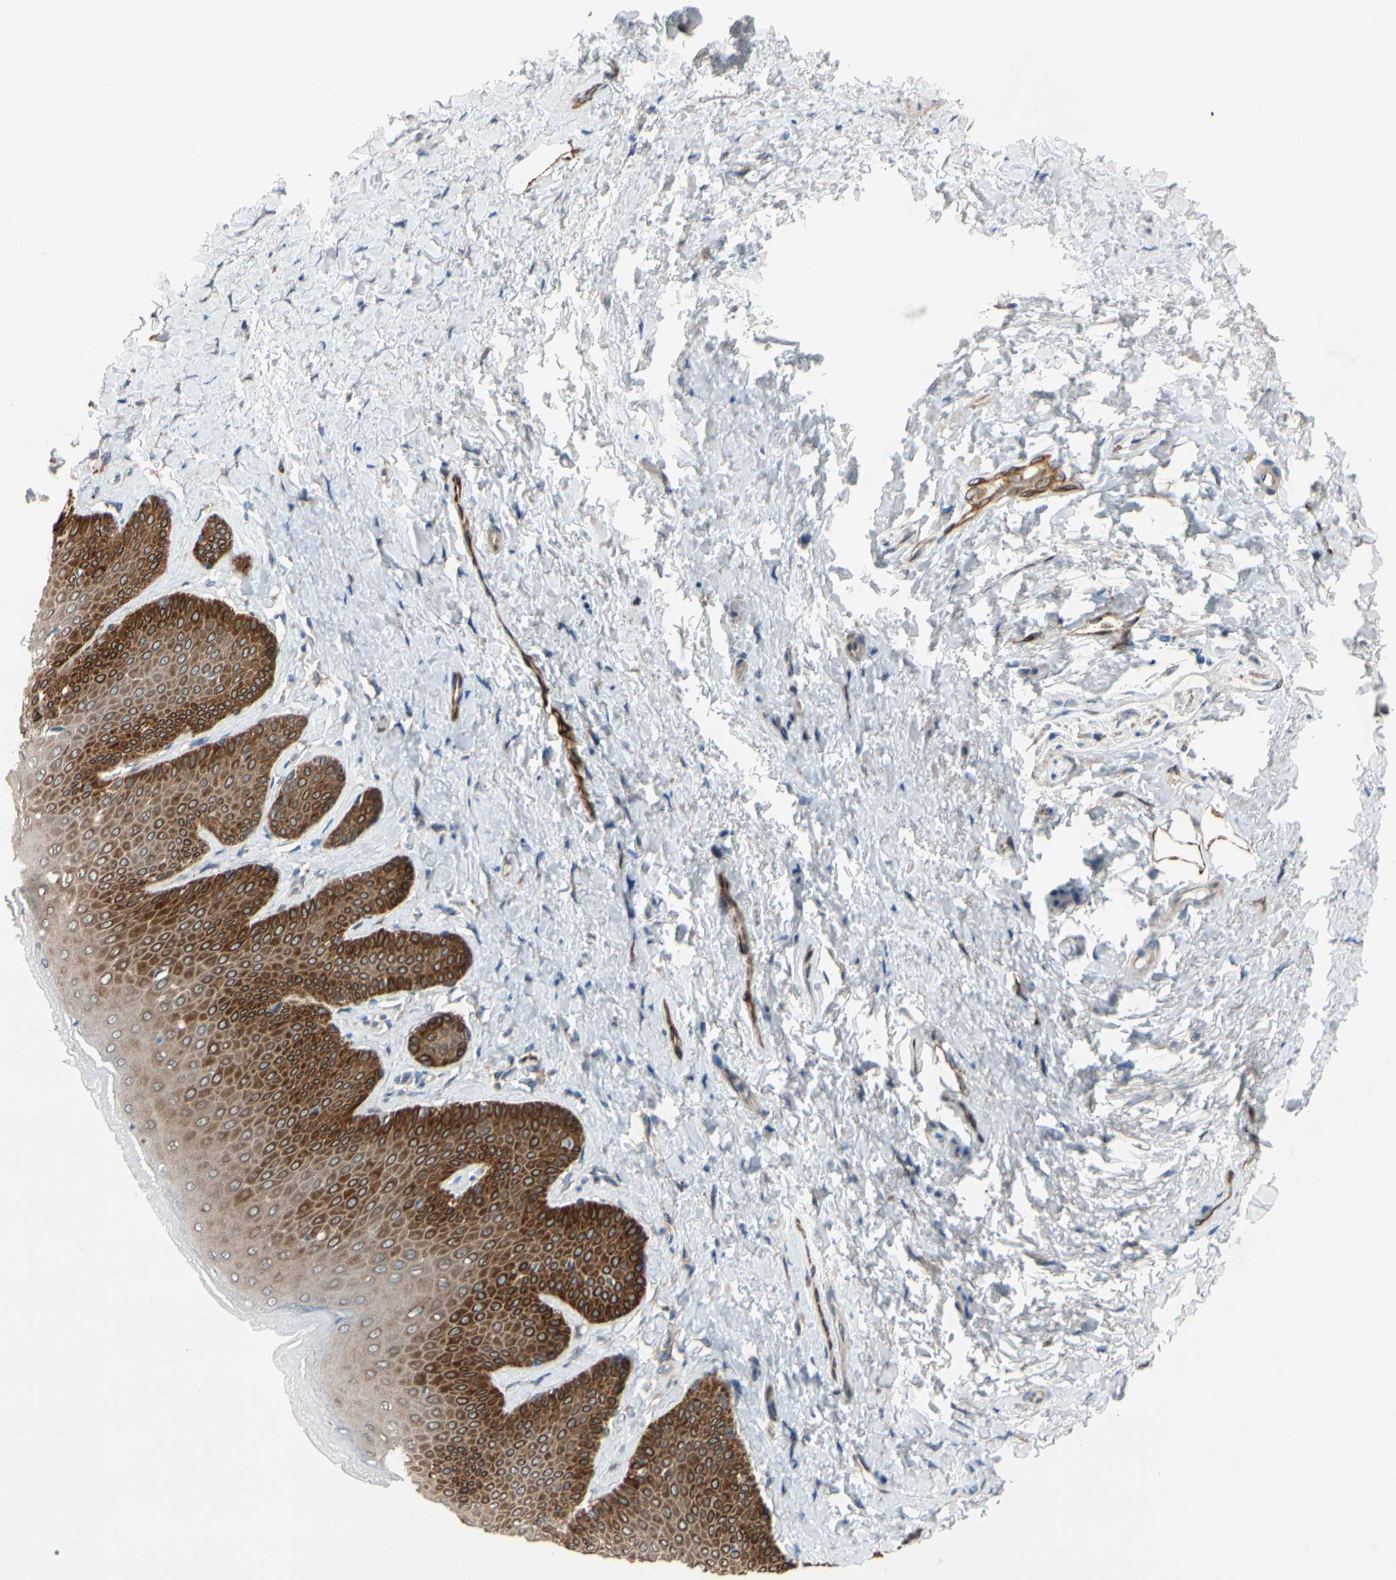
{"staining": {"intensity": "strong", "quantity": ">75%", "location": "cytoplasmic/membranous"}, "tissue": "skin", "cell_type": "Epidermal cells", "image_type": "normal", "snomed": [{"axis": "morphology", "description": "Normal tissue, NOS"}, {"axis": "topography", "description": "Anal"}], "caption": "Protein staining exhibits strong cytoplasmic/membranous staining in approximately >75% of epidermal cells in unremarkable skin. (DAB (3,3'-diaminobenzidine) IHC, brown staining for protein, blue staining for nuclei).", "gene": "PRXL2A", "patient": {"sex": "male", "age": 69}}